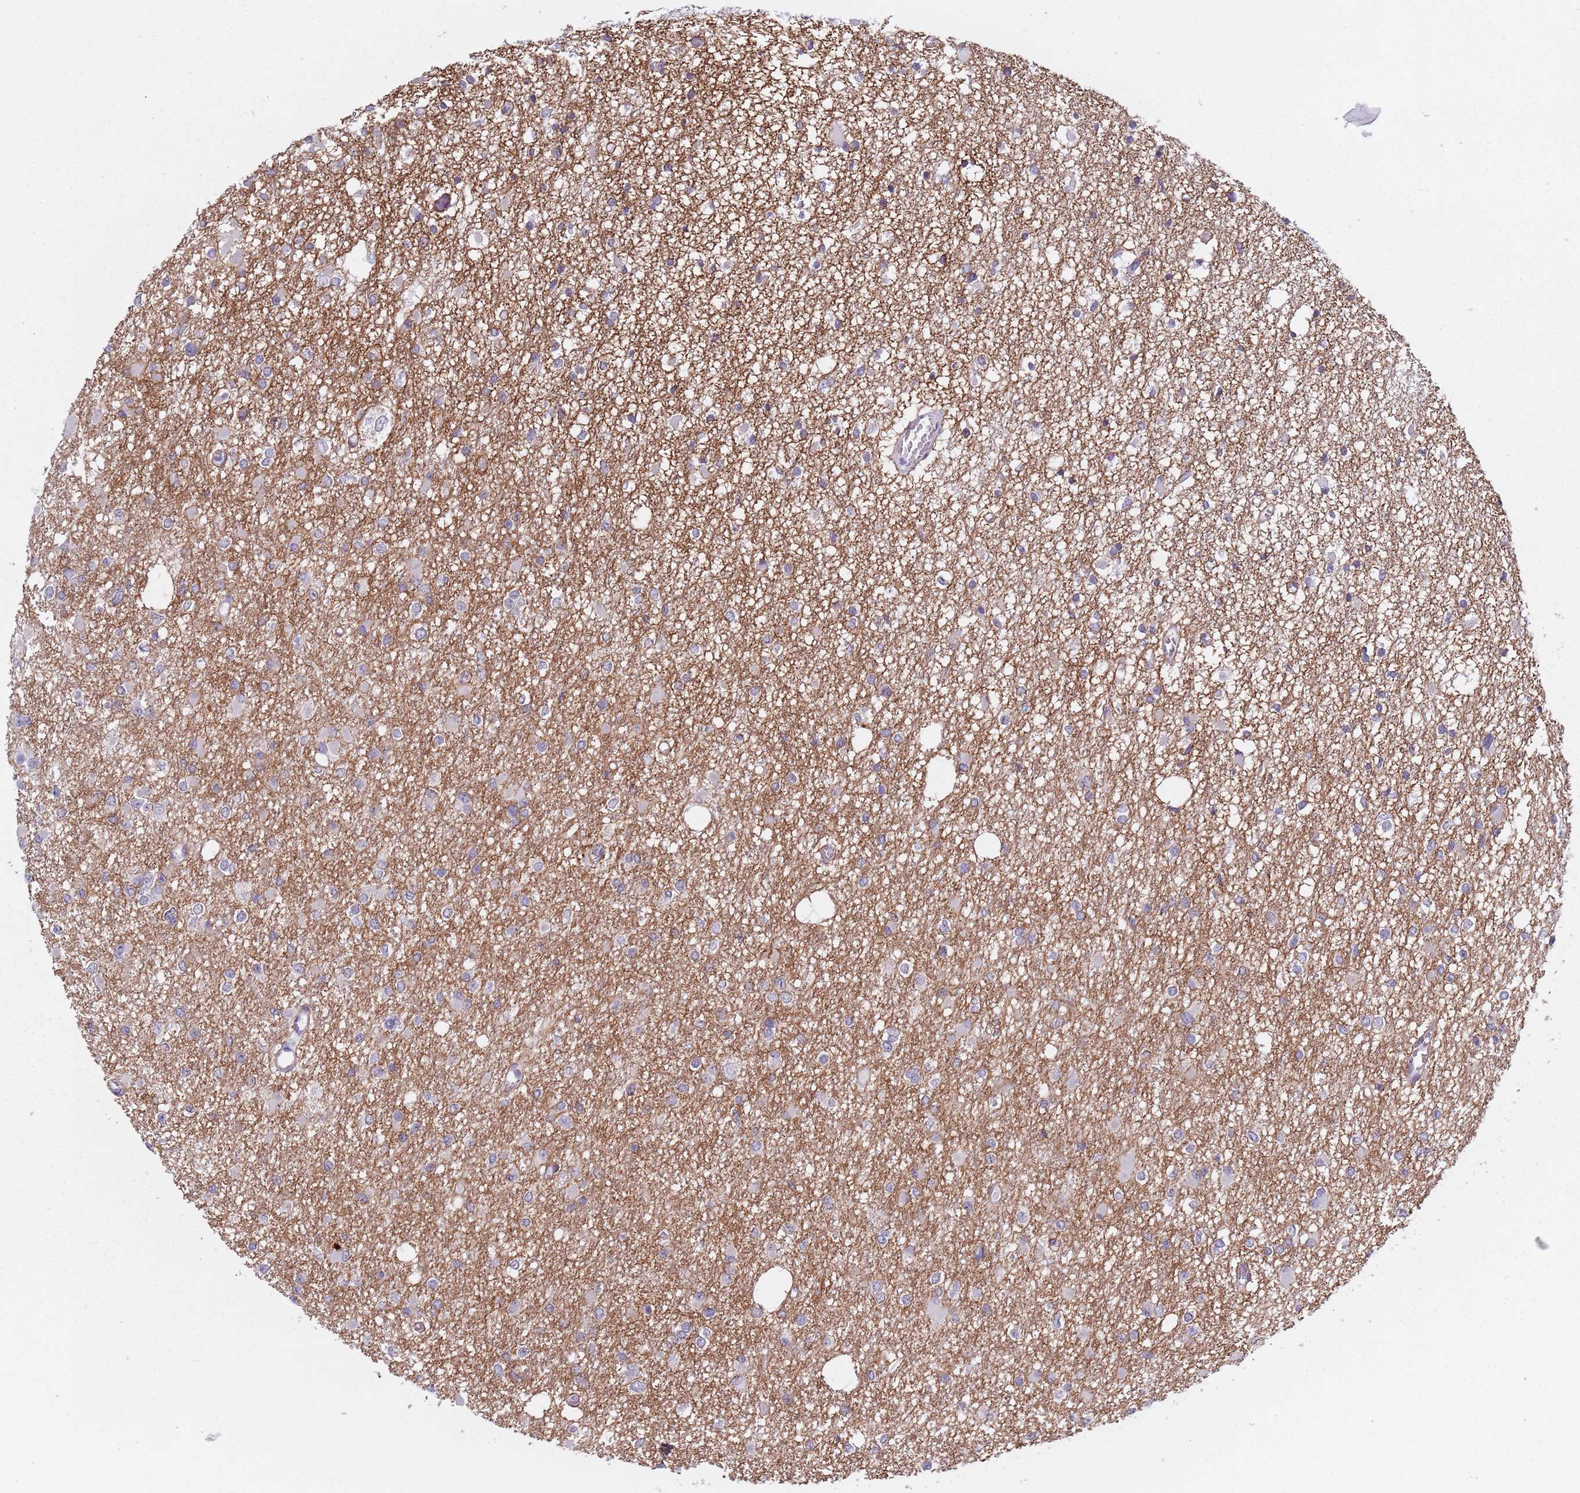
{"staining": {"intensity": "negative", "quantity": "none", "location": "none"}, "tissue": "glioma", "cell_type": "Tumor cells", "image_type": "cancer", "snomed": [{"axis": "morphology", "description": "Glioma, malignant, Low grade"}, {"axis": "topography", "description": "Brain"}], "caption": "This is an IHC histopathology image of glioma. There is no positivity in tumor cells.", "gene": "ZKSCAN2", "patient": {"sex": "female", "age": 22}}